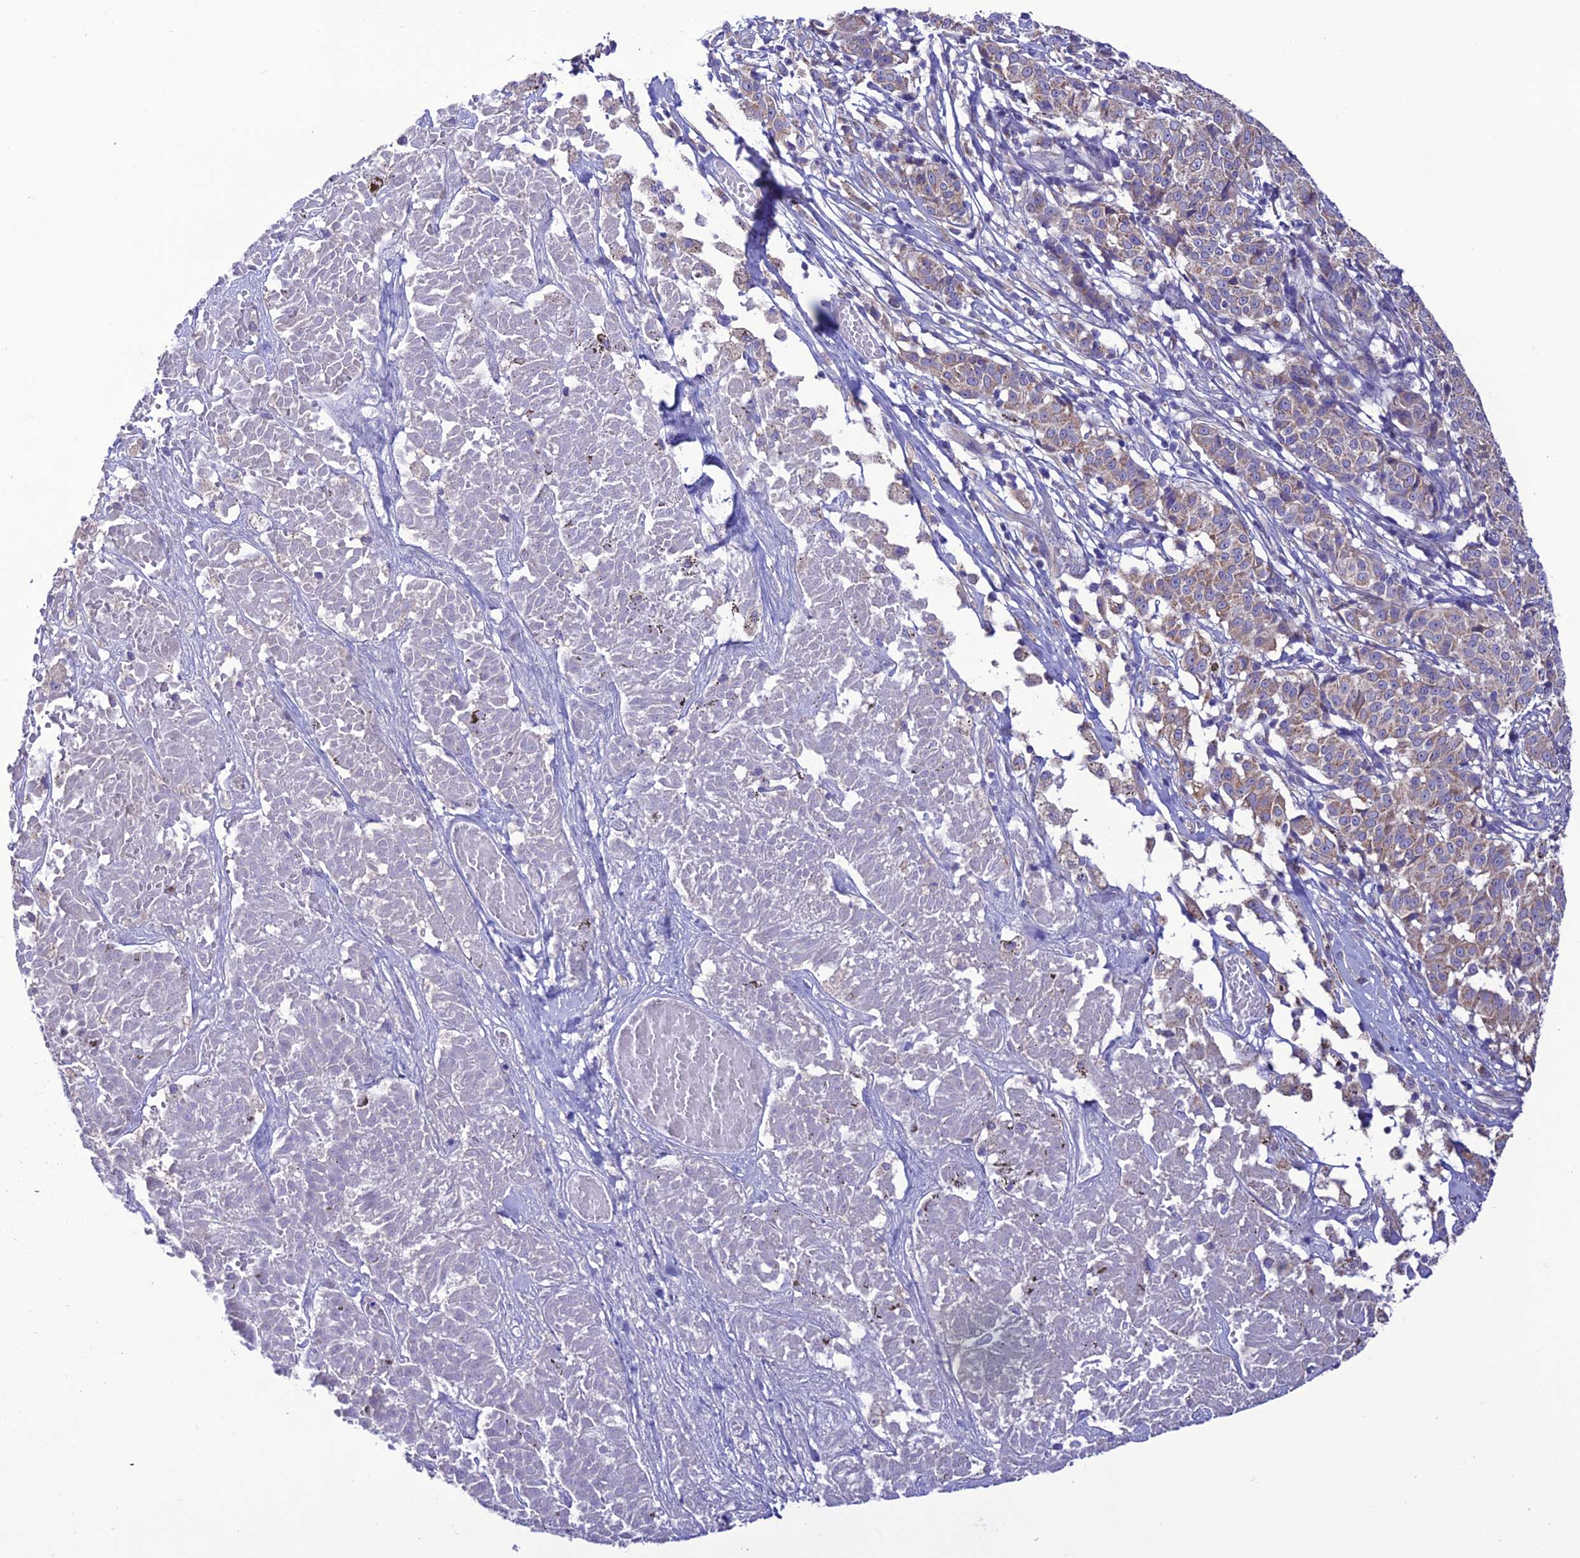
{"staining": {"intensity": "moderate", "quantity": "<25%", "location": "cytoplasmic/membranous"}, "tissue": "melanoma", "cell_type": "Tumor cells", "image_type": "cancer", "snomed": [{"axis": "morphology", "description": "Malignant melanoma, NOS"}, {"axis": "topography", "description": "Skin"}], "caption": "Malignant melanoma was stained to show a protein in brown. There is low levels of moderate cytoplasmic/membranous expression in approximately <25% of tumor cells.", "gene": "HOGA1", "patient": {"sex": "female", "age": 72}}